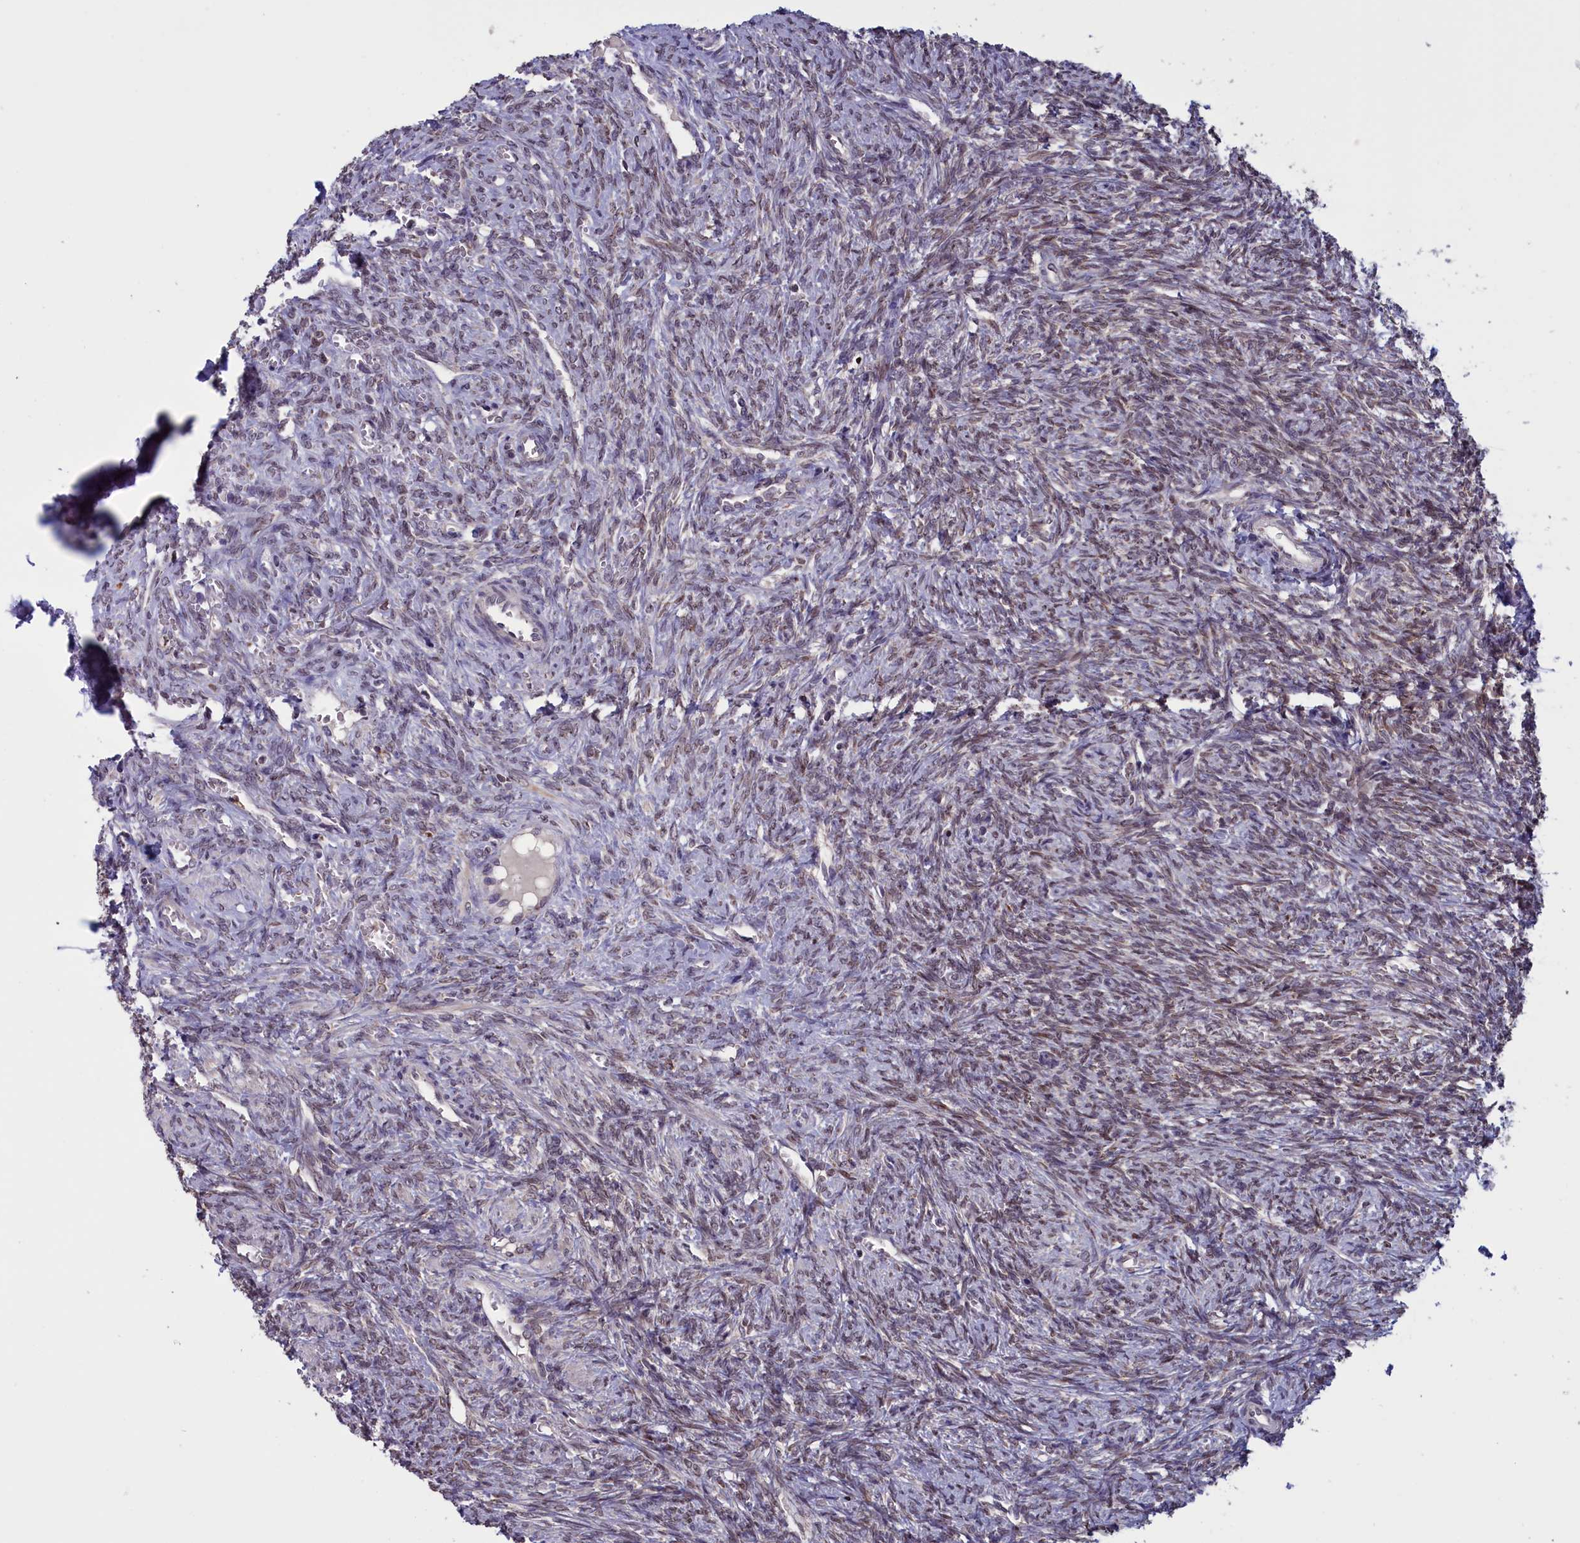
{"staining": {"intensity": "moderate", "quantity": "25%-75%", "location": "cytoplasmic/membranous,nuclear"}, "tissue": "ovary", "cell_type": "Ovarian stroma cells", "image_type": "normal", "snomed": [{"axis": "morphology", "description": "Normal tissue, NOS"}, {"axis": "topography", "description": "Ovary"}], "caption": "Protein expression analysis of normal ovary reveals moderate cytoplasmic/membranous,nuclear positivity in approximately 25%-75% of ovarian stroma cells.", "gene": "PARS2", "patient": {"sex": "female", "age": 41}}